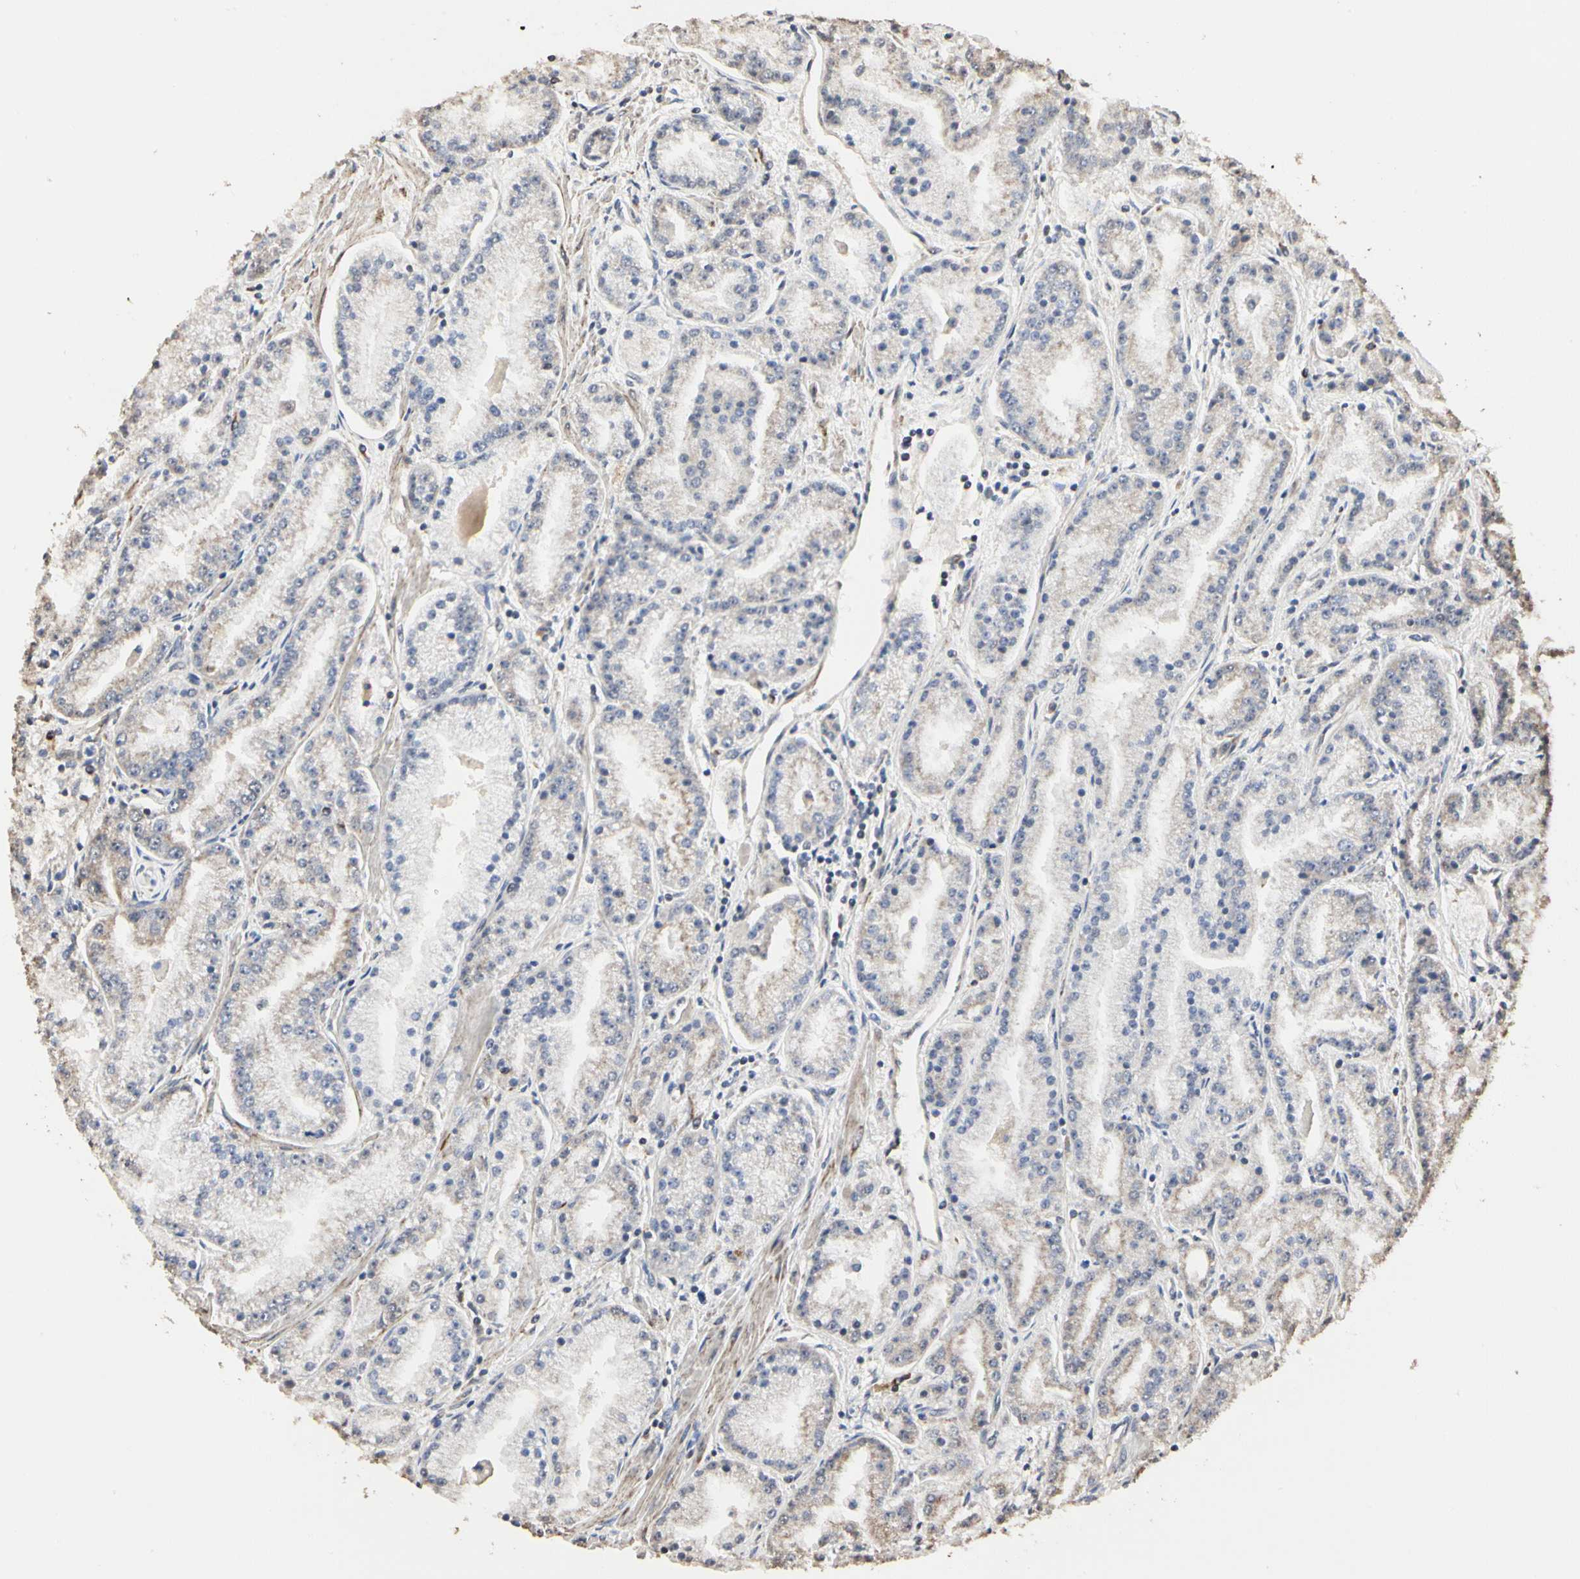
{"staining": {"intensity": "weak", "quantity": ">75%", "location": "cytoplasmic/membranous"}, "tissue": "prostate cancer", "cell_type": "Tumor cells", "image_type": "cancer", "snomed": [{"axis": "morphology", "description": "Adenocarcinoma, High grade"}, {"axis": "topography", "description": "Prostate"}], "caption": "Protein staining reveals weak cytoplasmic/membranous positivity in about >75% of tumor cells in prostate cancer.", "gene": "TAOK1", "patient": {"sex": "male", "age": 61}}